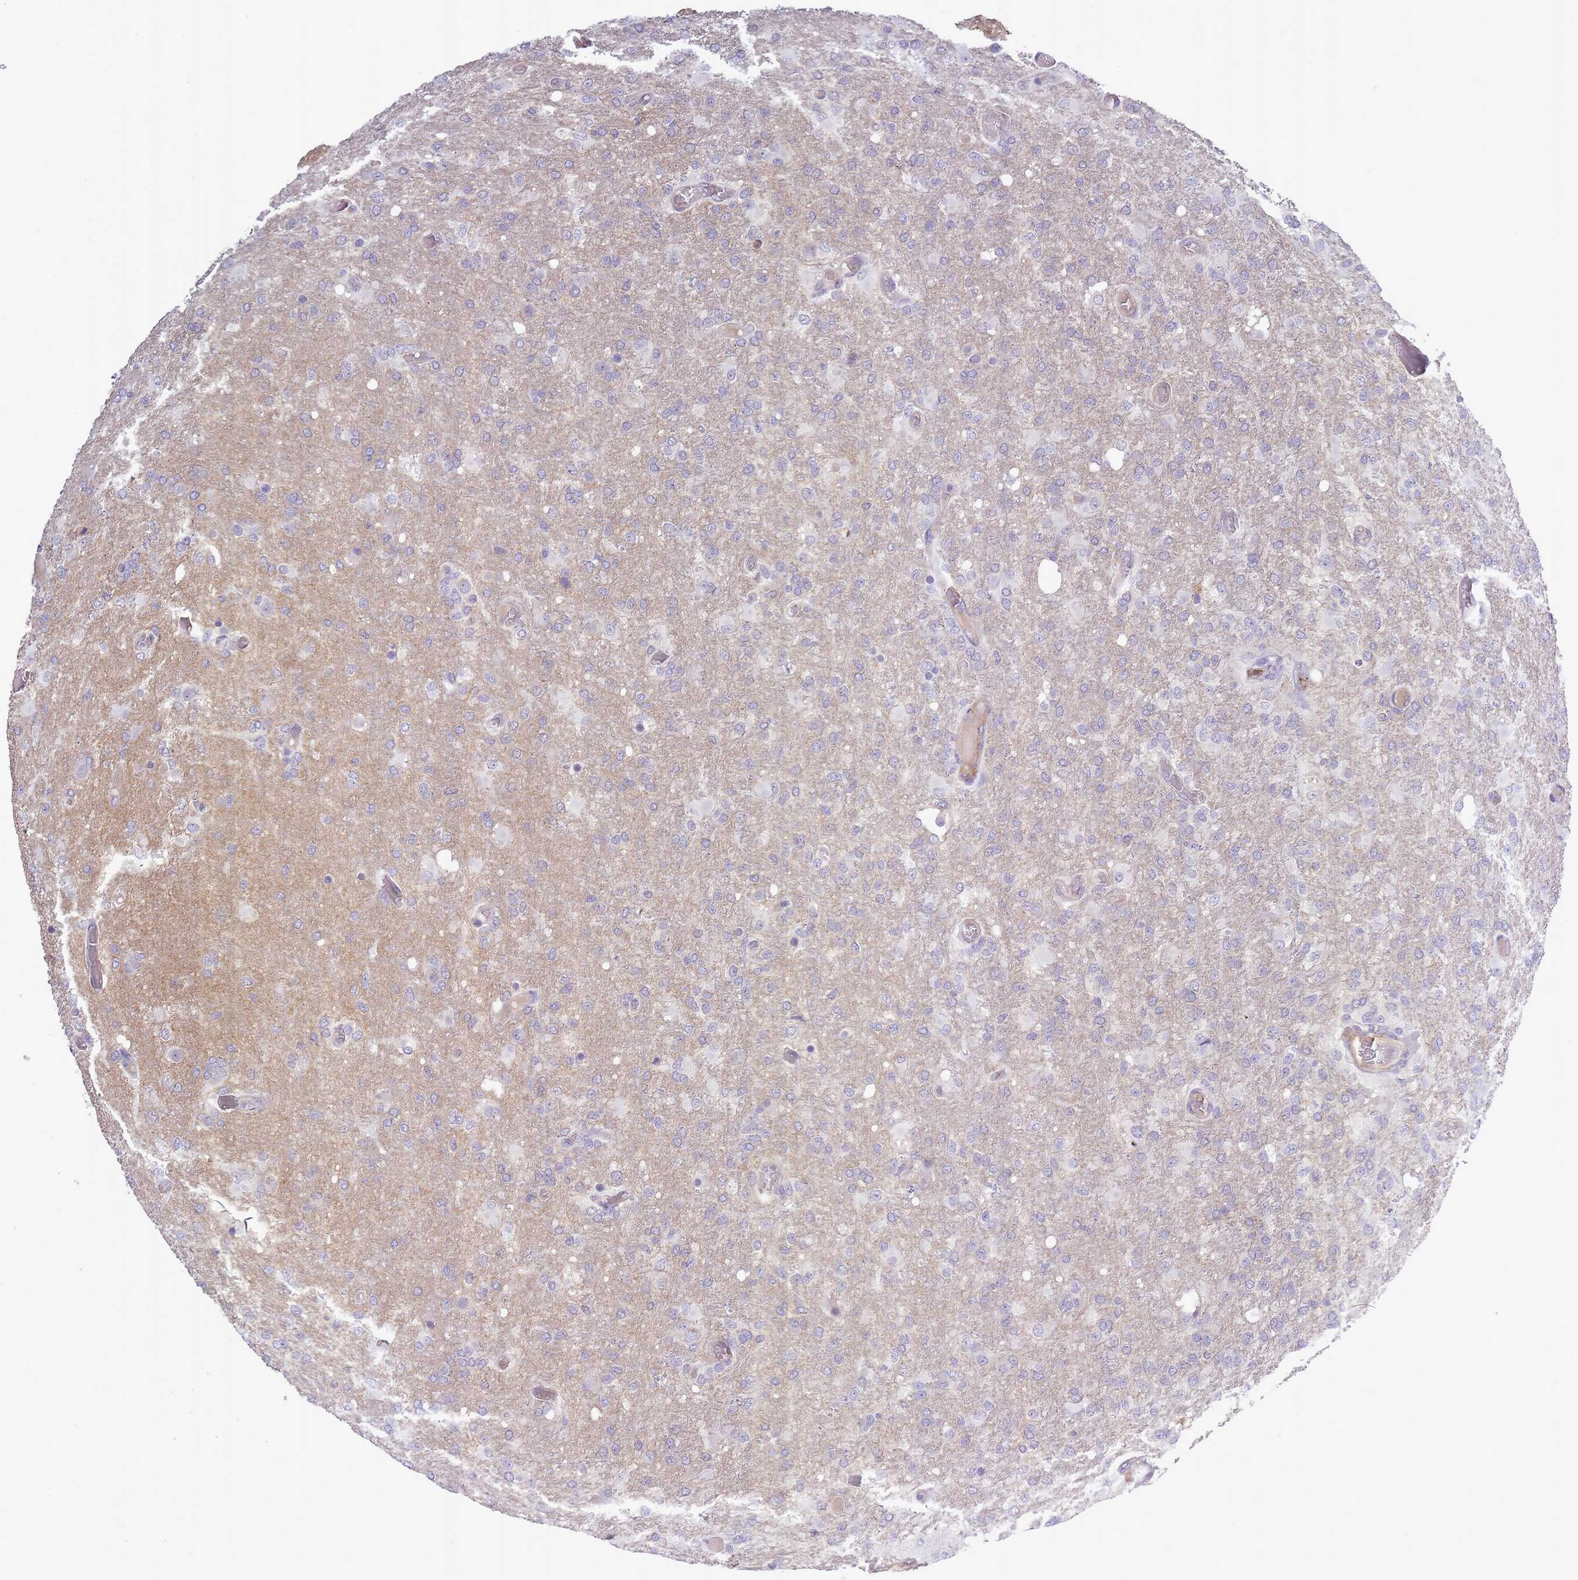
{"staining": {"intensity": "negative", "quantity": "none", "location": "none"}, "tissue": "glioma", "cell_type": "Tumor cells", "image_type": "cancer", "snomed": [{"axis": "morphology", "description": "Glioma, malignant, High grade"}, {"axis": "topography", "description": "Brain"}], "caption": "Immunohistochemistry histopathology image of malignant glioma (high-grade) stained for a protein (brown), which displays no staining in tumor cells. (Stains: DAB IHC with hematoxylin counter stain, Microscopy: brightfield microscopy at high magnification).", "gene": "SLC8A2", "patient": {"sex": "female", "age": 74}}